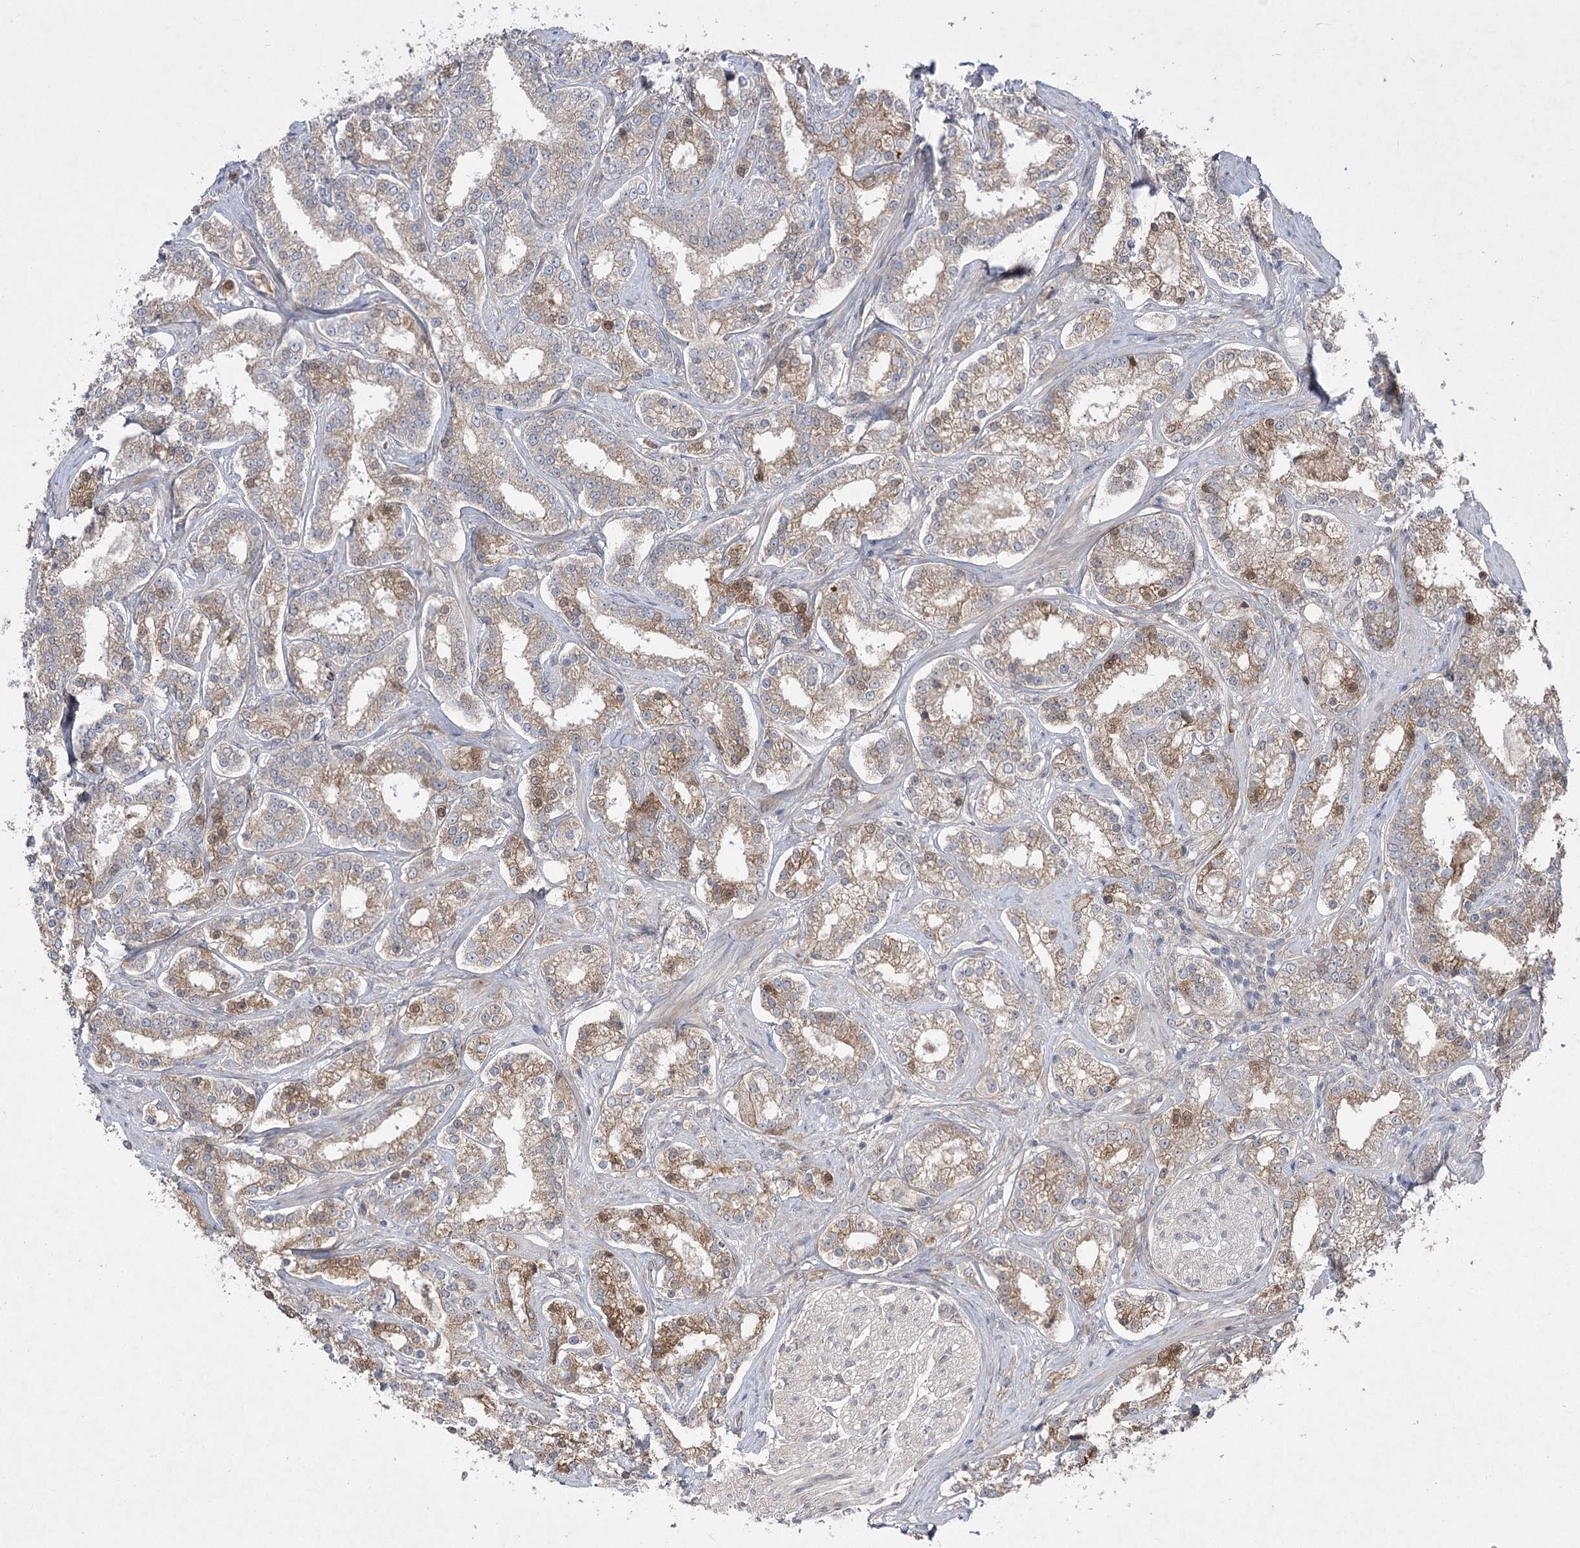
{"staining": {"intensity": "weak", "quantity": "25%-75%", "location": "cytoplasmic/membranous,nuclear"}, "tissue": "prostate cancer", "cell_type": "Tumor cells", "image_type": "cancer", "snomed": [{"axis": "morphology", "description": "Normal tissue, NOS"}, {"axis": "morphology", "description": "Adenocarcinoma, High grade"}, {"axis": "topography", "description": "Prostate"}], "caption": "A low amount of weak cytoplasmic/membranous and nuclear staining is identified in approximately 25%-75% of tumor cells in high-grade adenocarcinoma (prostate) tissue. Nuclei are stained in blue.", "gene": "PLEKHA5", "patient": {"sex": "male", "age": 83}}